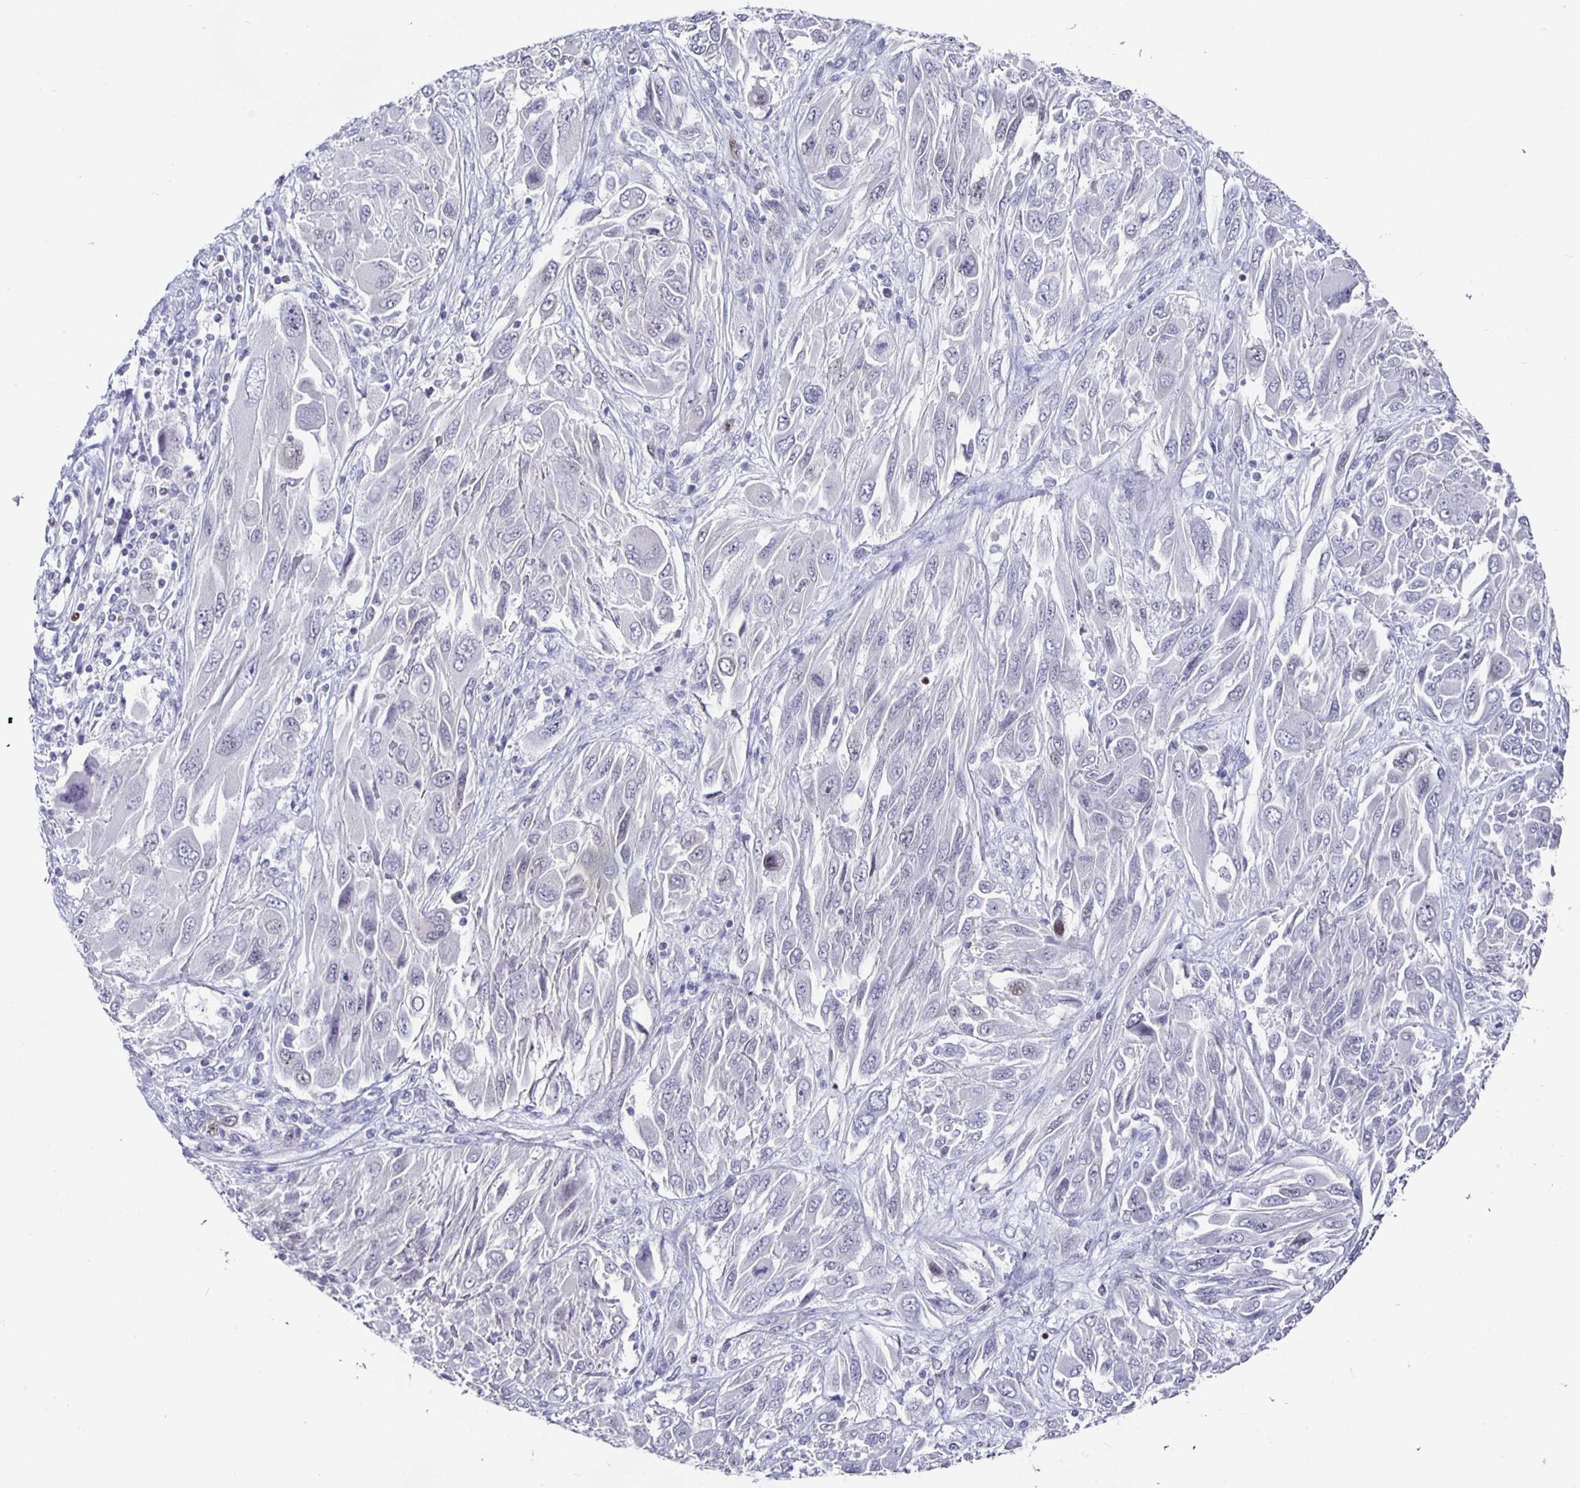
{"staining": {"intensity": "negative", "quantity": "none", "location": "none"}, "tissue": "melanoma", "cell_type": "Tumor cells", "image_type": "cancer", "snomed": [{"axis": "morphology", "description": "Malignant melanoma, NOS"}, {"axis": "topography", "description": "Skin"}], "caption": "Tumor cells show no significant protein positivity in melanoma.", "gene": "RUNX2", "patient": {"sex": "female", "age": 91}}